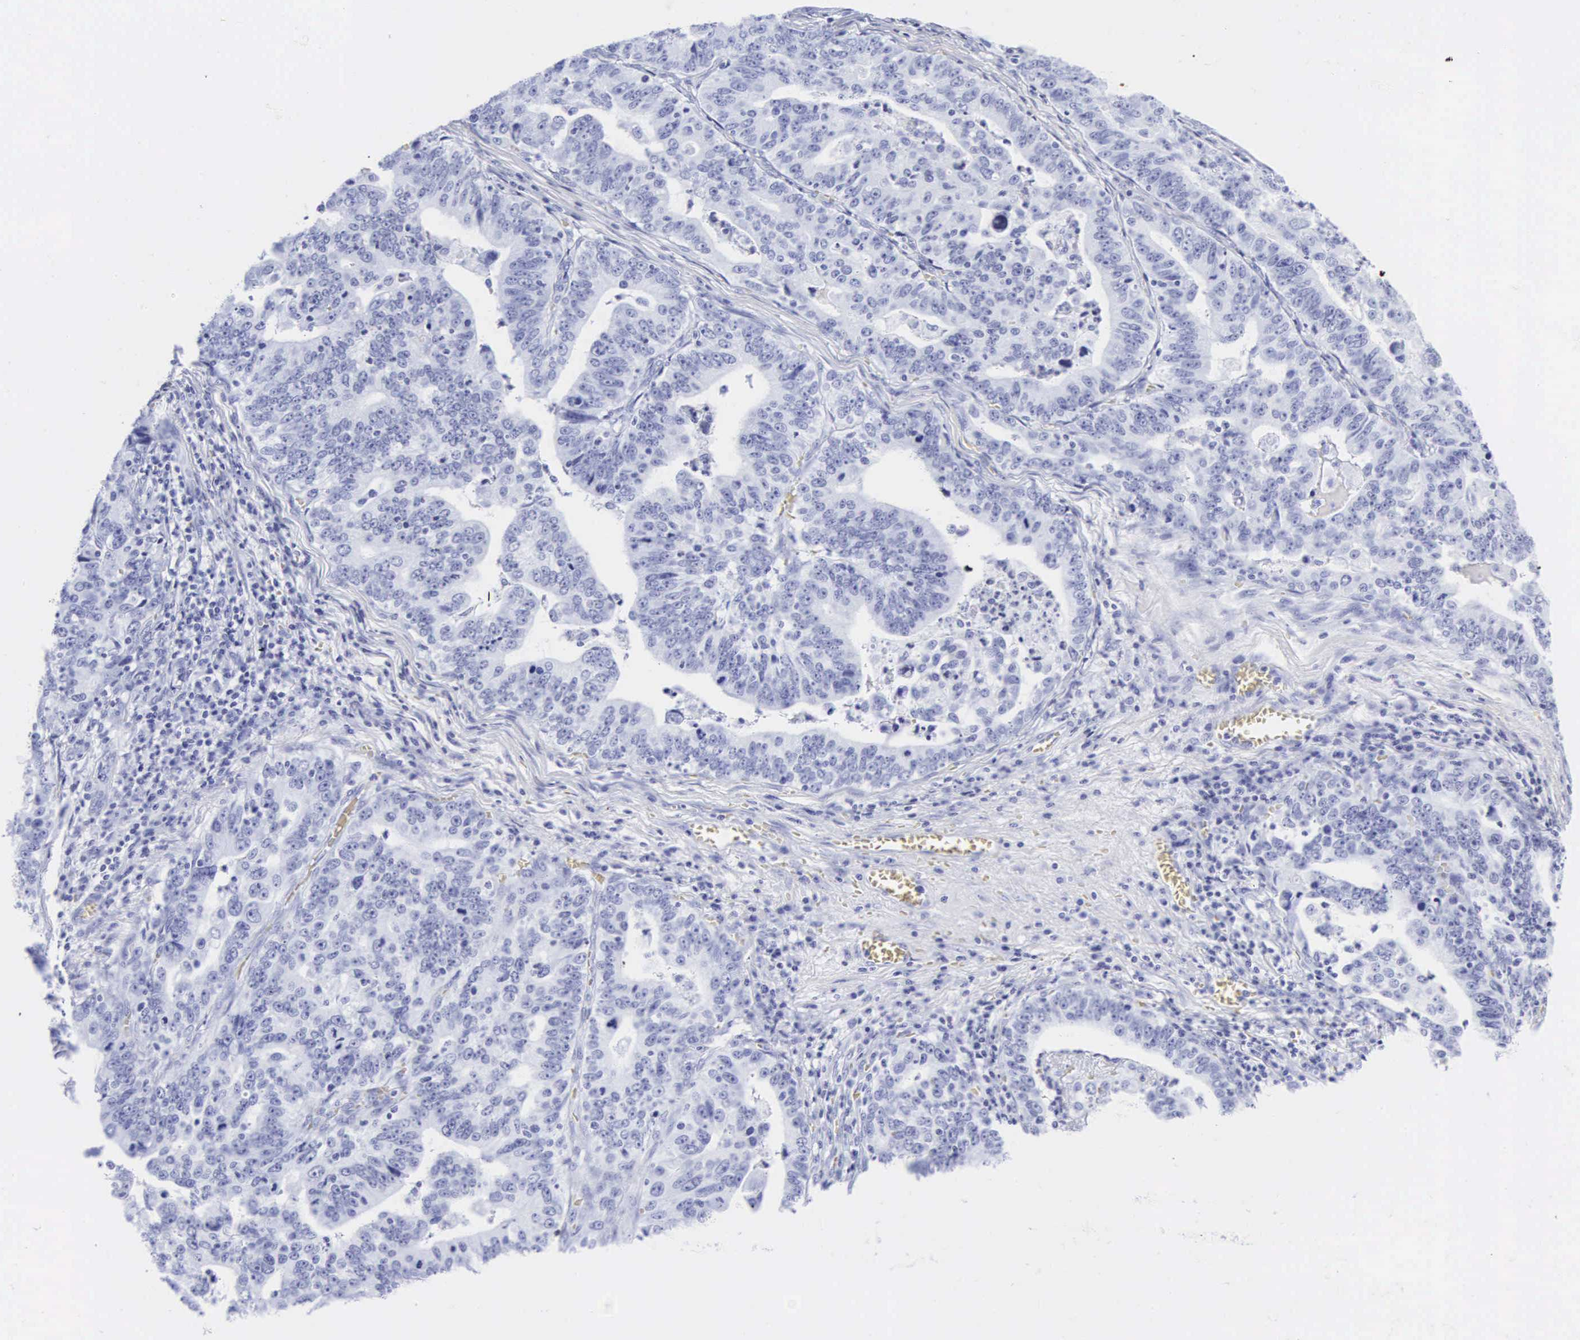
{"staining": {"intensity": "negative", "quantity": "none", "location": "none"}, "tissue": "stomach cancer", "cell_type": "Tumor cells", "image_type": "cancer", "snomed": [{"axis": "morphology", "description": "Adenocarcinoma, NOS"}, {"axis": "topography", "description": "Stomach, upper"}], "caption": "There is no significant expression in tumor cells of stomach adenocarcinoma.", "gene": "CGB3", "patient": {"sex": "female", "age": 50}}